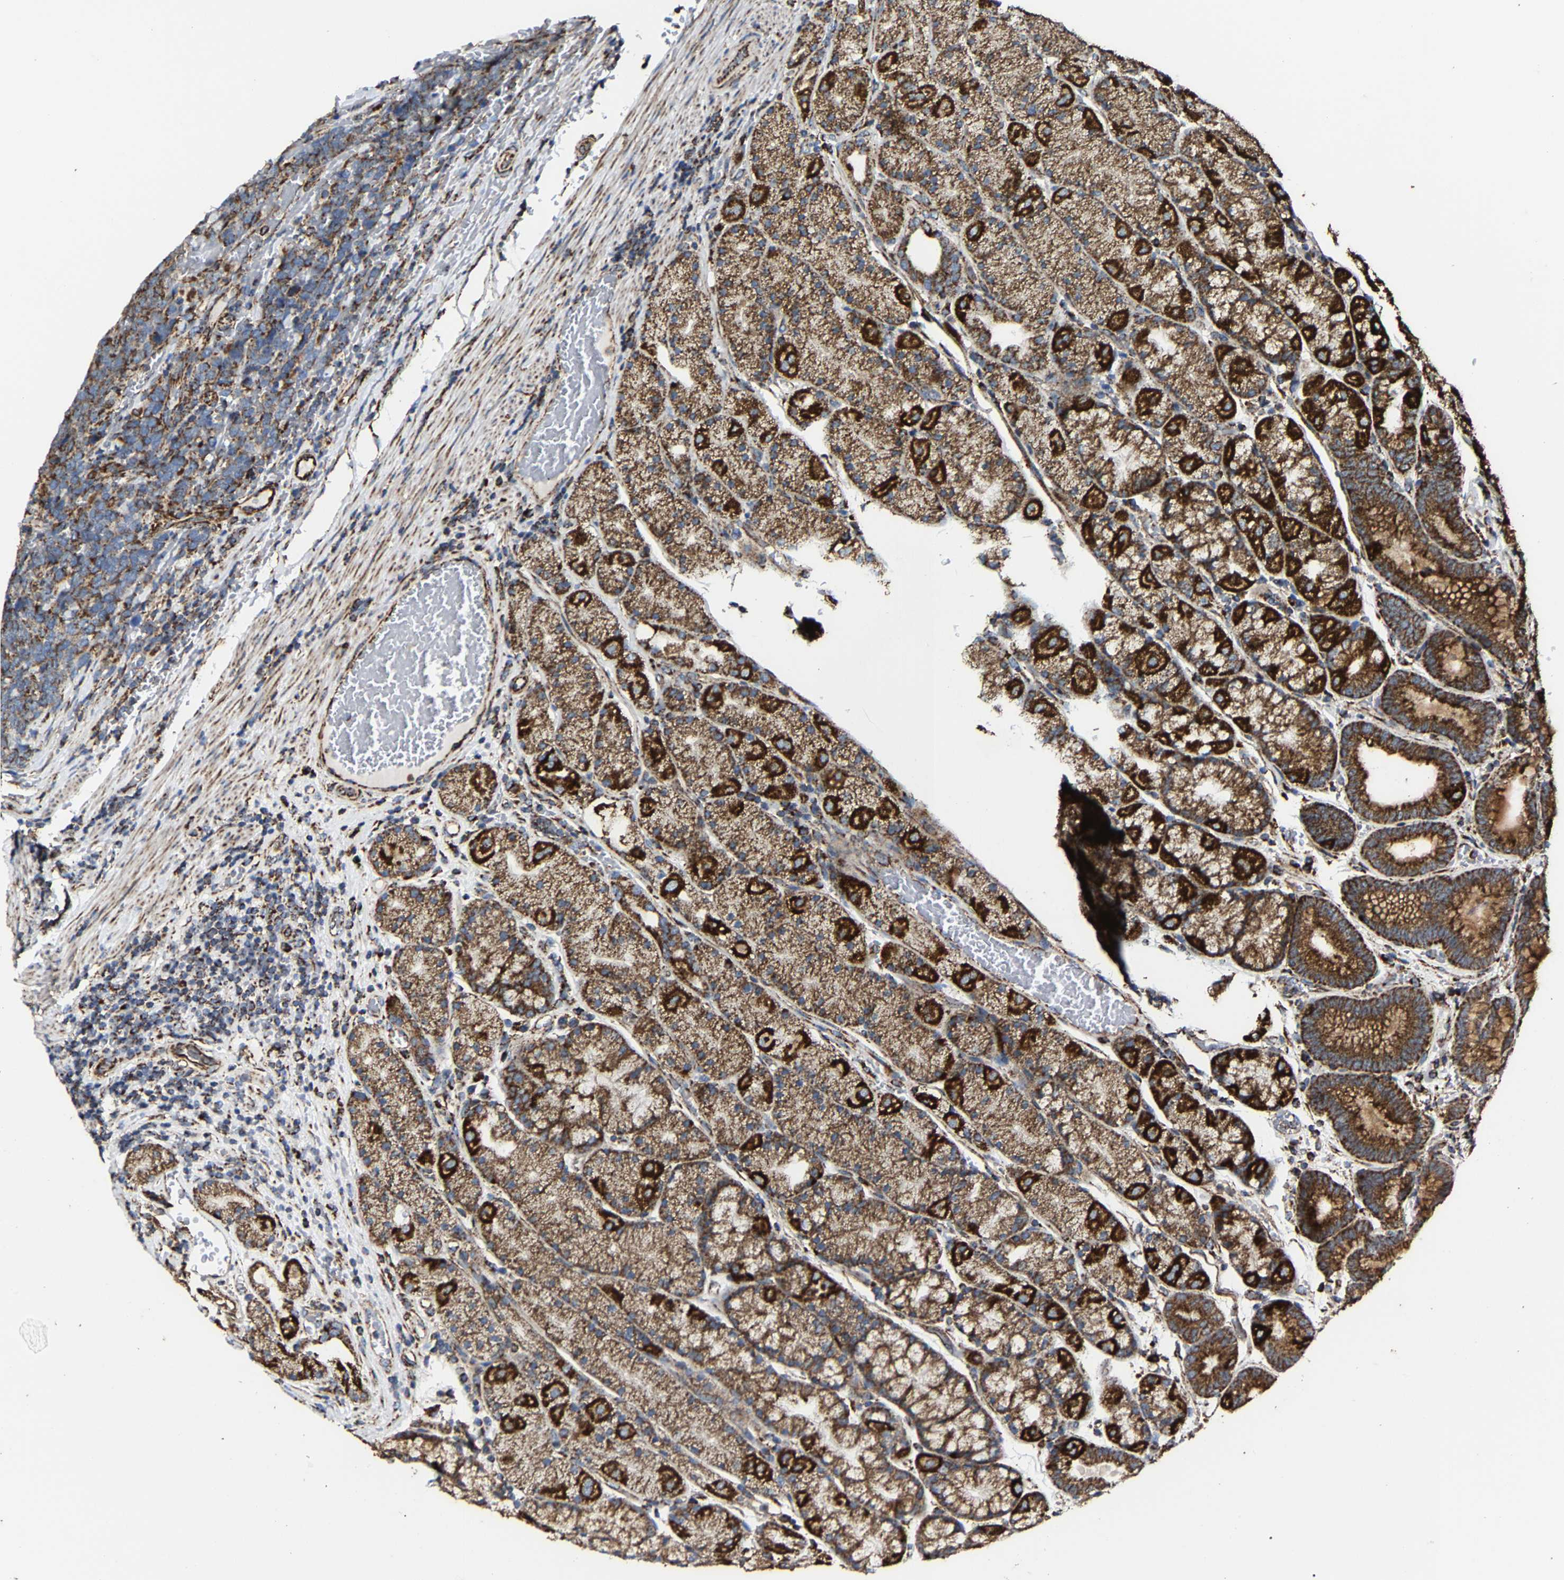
{"staining": {"intensity": "strong", "quantity": ">75%", "location": "cytoplasmic/membranous"}, "tissue": "stomach", "cell_type": "Glandular cells", "image_type": "normal", "snomed": [{"axis": "morphology", "description": "Normal tissue, NOS"}, {"axis": "morphology", "description": "Carcinoid, malignant, NOS"}, {"axis": "topography", "description": "Stomach, upper"}], "caption": "Normal stomach reveals strong cytoplasmic/membranous positivity in about >75% of glandular cells.", "gene": "NDUFV3", "patient": {"sex": "male", "age": 39}}